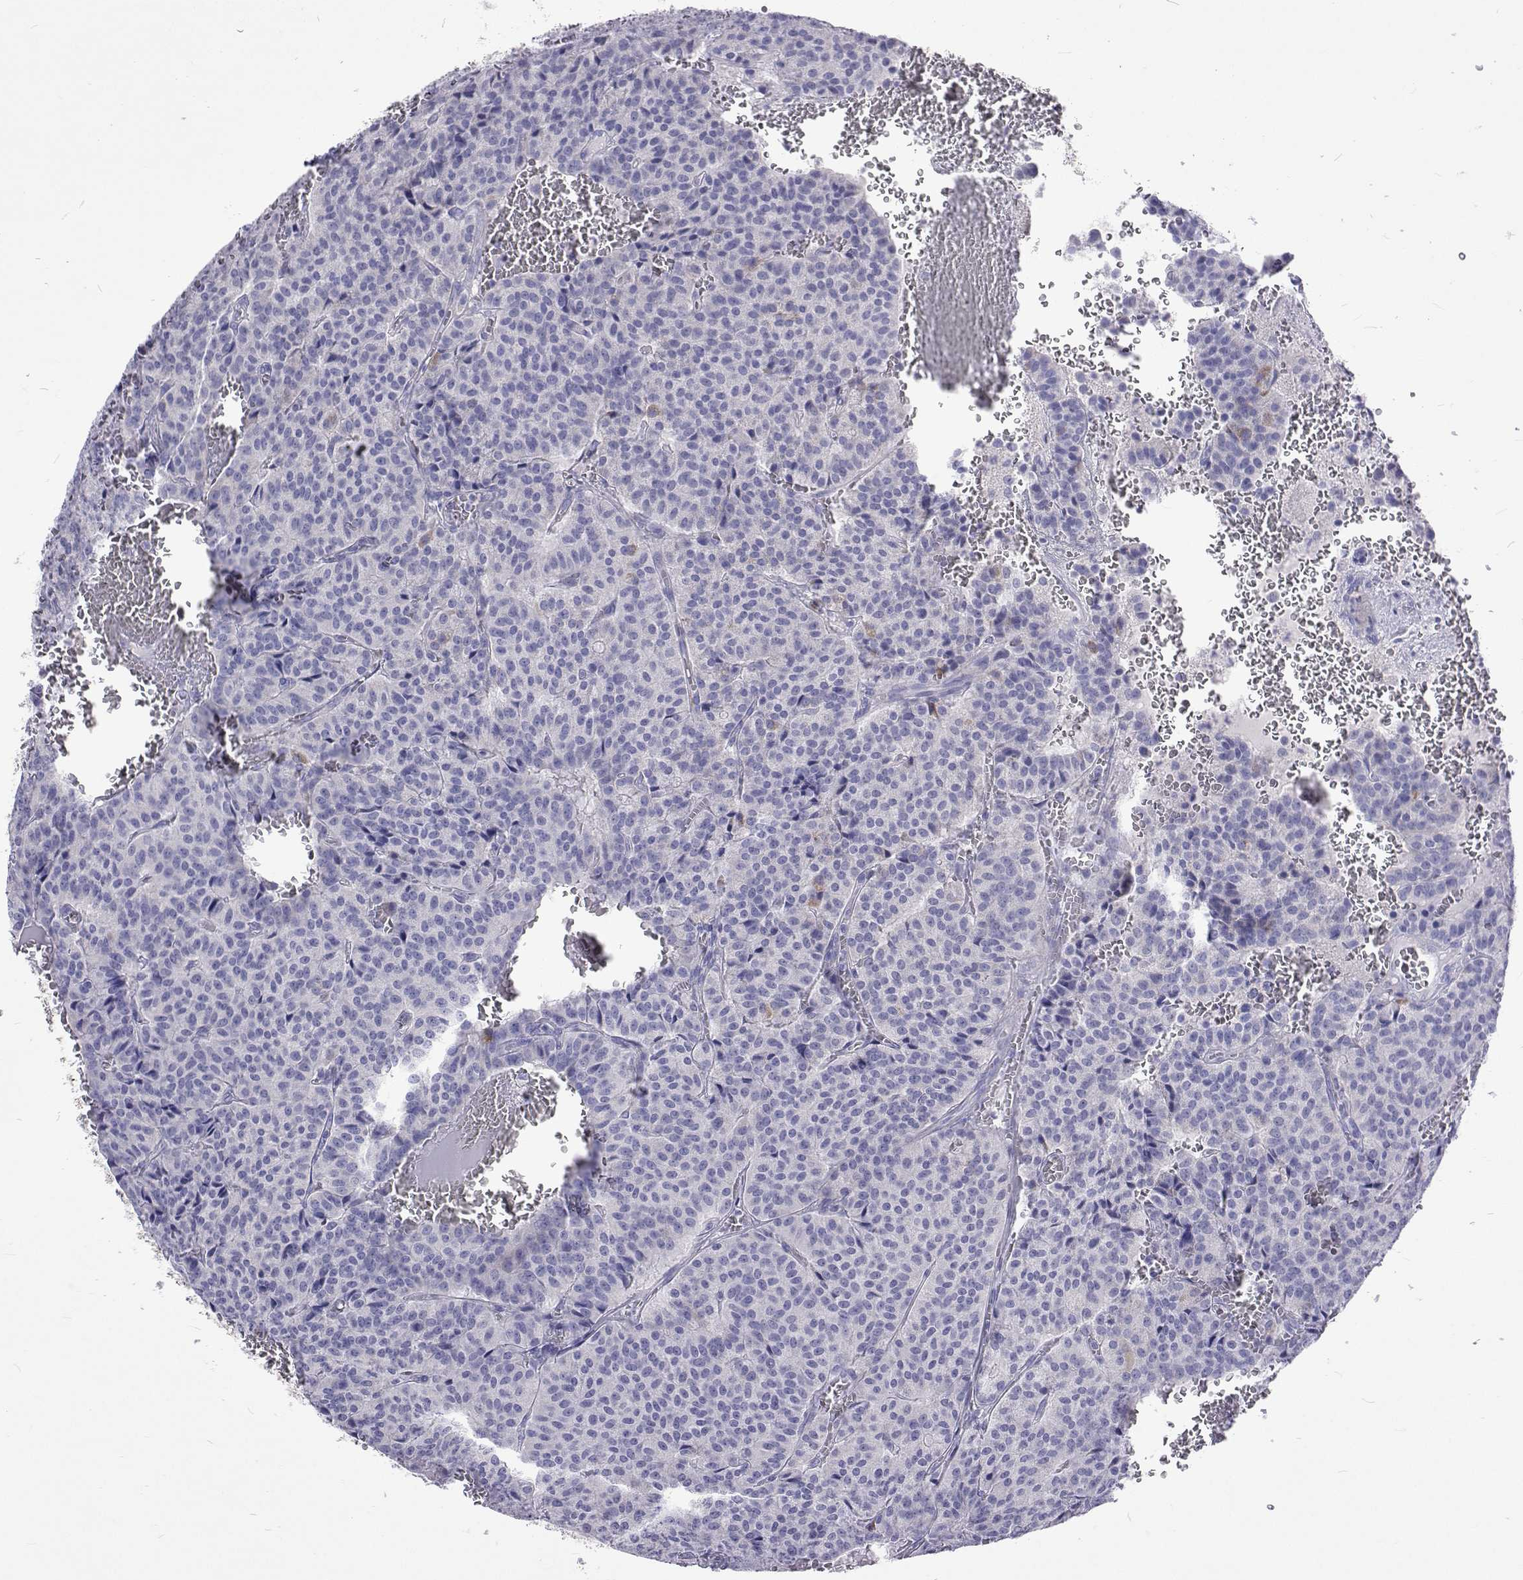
{"staining": {"intensity": "negative", "quantity": "none", "location": "none"}, "tissue": "carcinoid", "cell_type": "Tumor cells", "image_type": "cancer", "snomed": [{"axis": "morphology", "description": "Carcinoid, malignant, NOS"}, {"axis": "topography", "description": "Lung"}], "caption": "The micrograph exhibits no staining of tumor cells in carcinoid (malignant).", "gene": "UMODL1", "patient": {"sex": "male", "age": 70}}